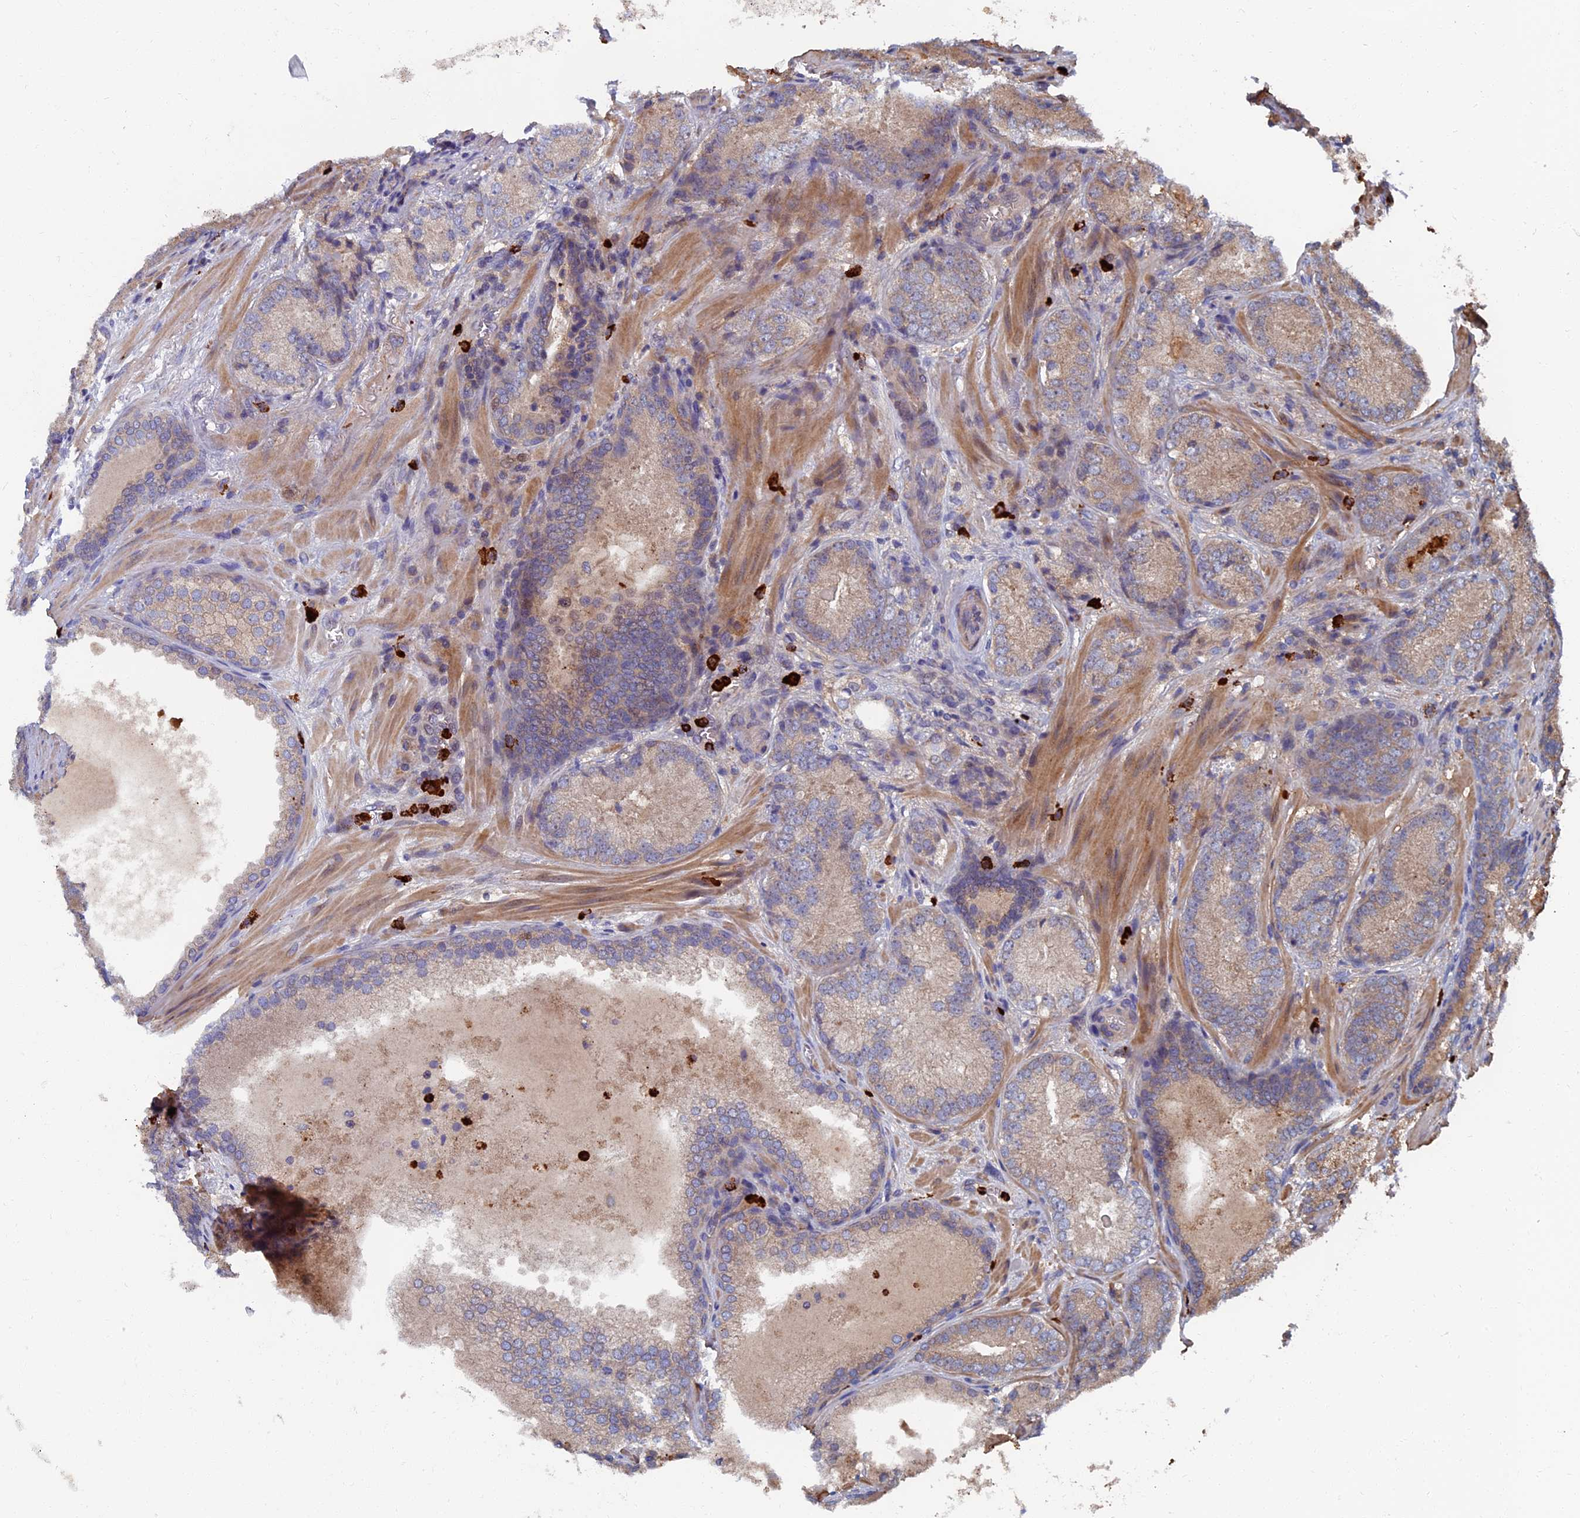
{"staining": {"intensity": "weak", "quantity": "25%-75%", "location": "cytoplasmic/membranous"}, "tissue": "prostate cancer", "cell_type": "Tumor cells", "image_type": "cancer", "snomed": [{"axis": "morphology", "description": "Adenocarcinoma, Low grade"}, {"axis": "topography", "description": "Prostate"}], "caption": "Protein expression analysis of prostate cancer (adenocarcinoma (low-grade)) exhibits weak cytoplasmic/membranous staining in about 25%-75% of tumor cells.", "gene": "TNK2", "patient": {"sex": "male", "age": 74}}